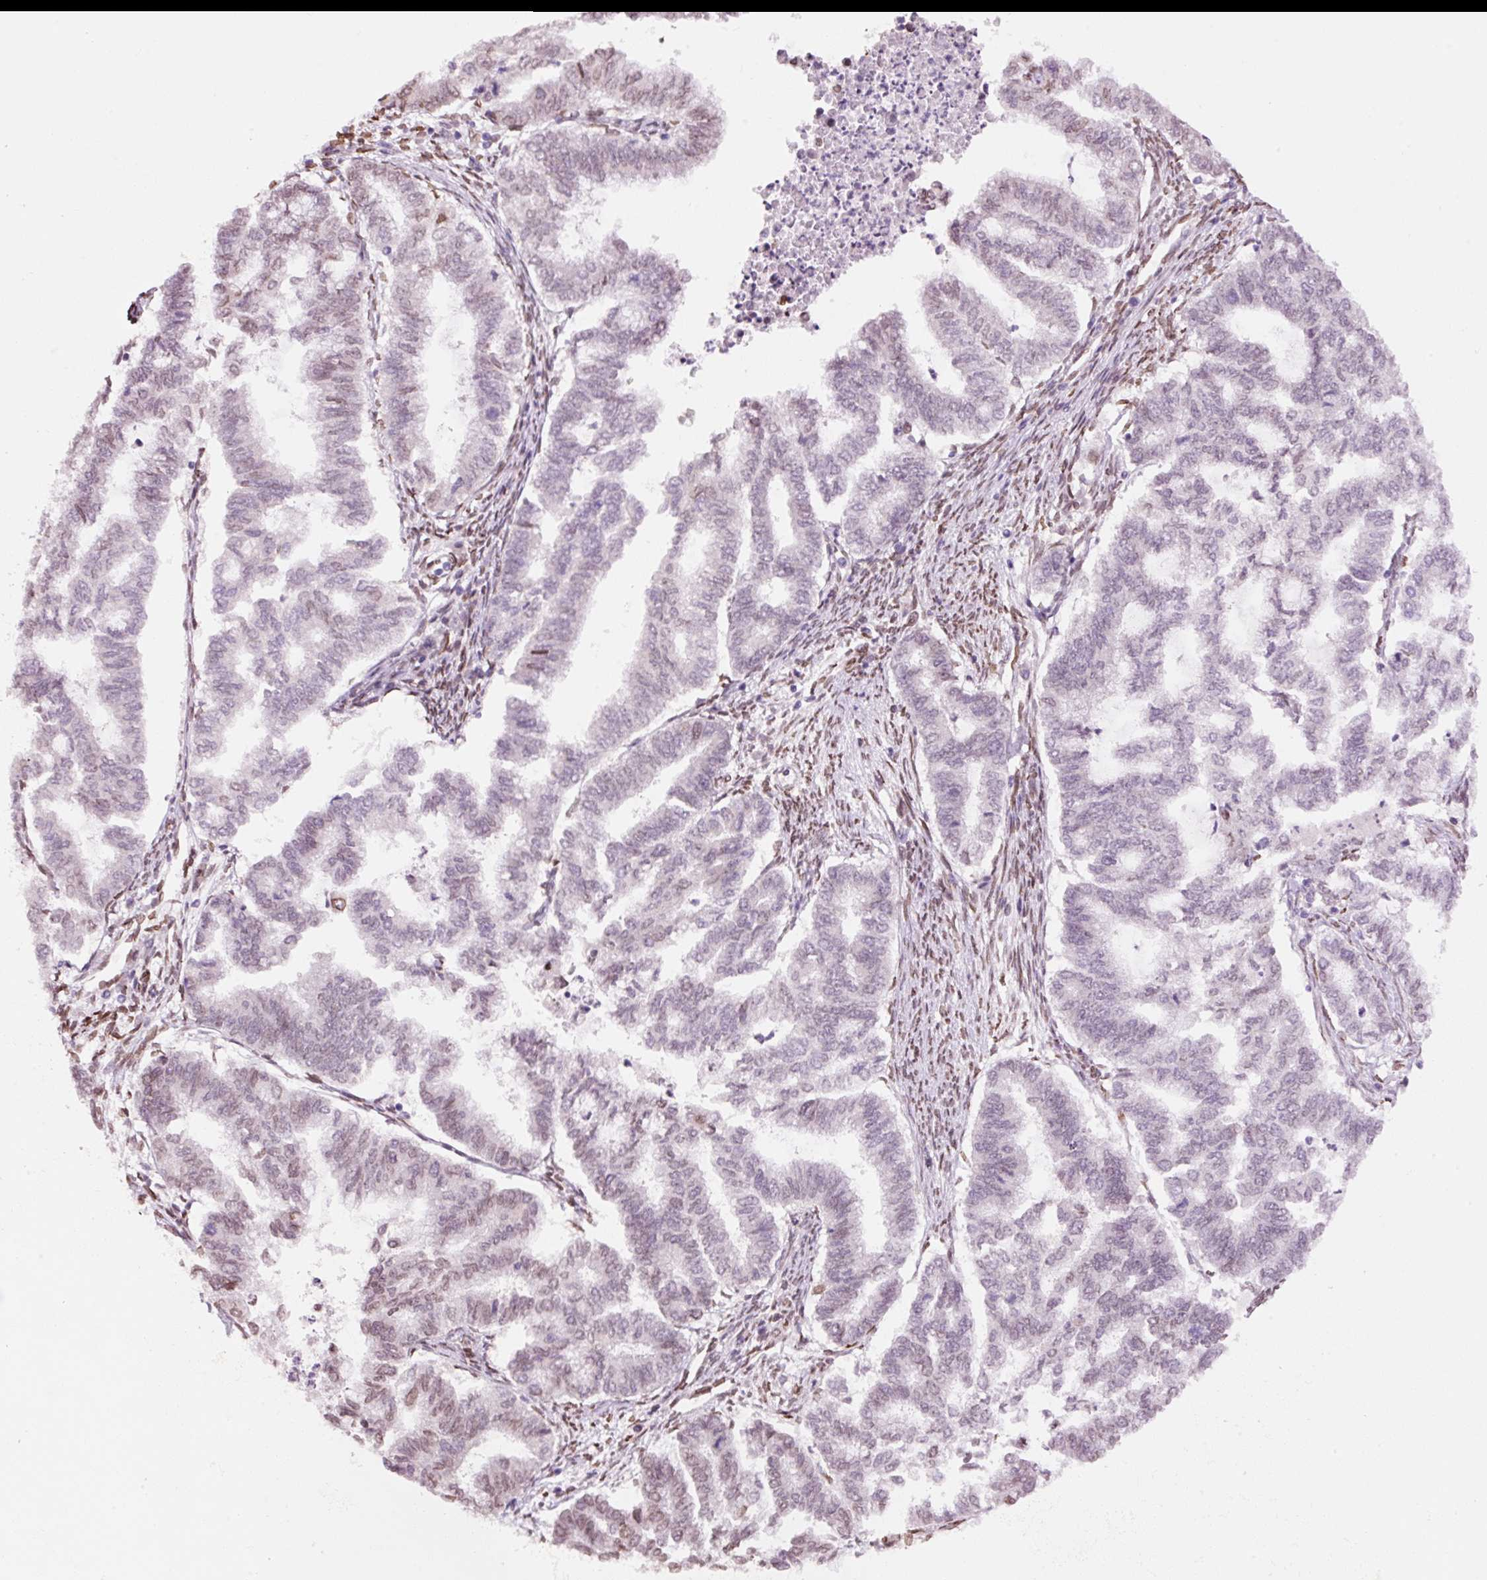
{"staining": {"intensity": "weak", "quantity": "25%-75%", "location": "cytoplasmic/membranous,nuclear"}, "tissue": "endometrial cancer", "cell_type": "Tumor cells", "image_type": "cancer", "snomed": [{"axis": "morphology", "description": "Adenocarcinoma, NOS"}, {"axis": "topography", "description": "Endometrium"}], "caption": "High-magnification brightfield microscopy of endometrial cancer stained with DAB (brown) and counterstained with hematoxylin (blue). tumor cells exhibit weak cytoplasmic/membranous and nuclear staining is seen in approximately25%-75% of cells. The staining is performed using DAB brown chromogen to label protein expression. The nuclei are counter-stained blue using hematoxylin.", "gene": "ZNF224", "patient": {"sex": "female", "age": 79}}